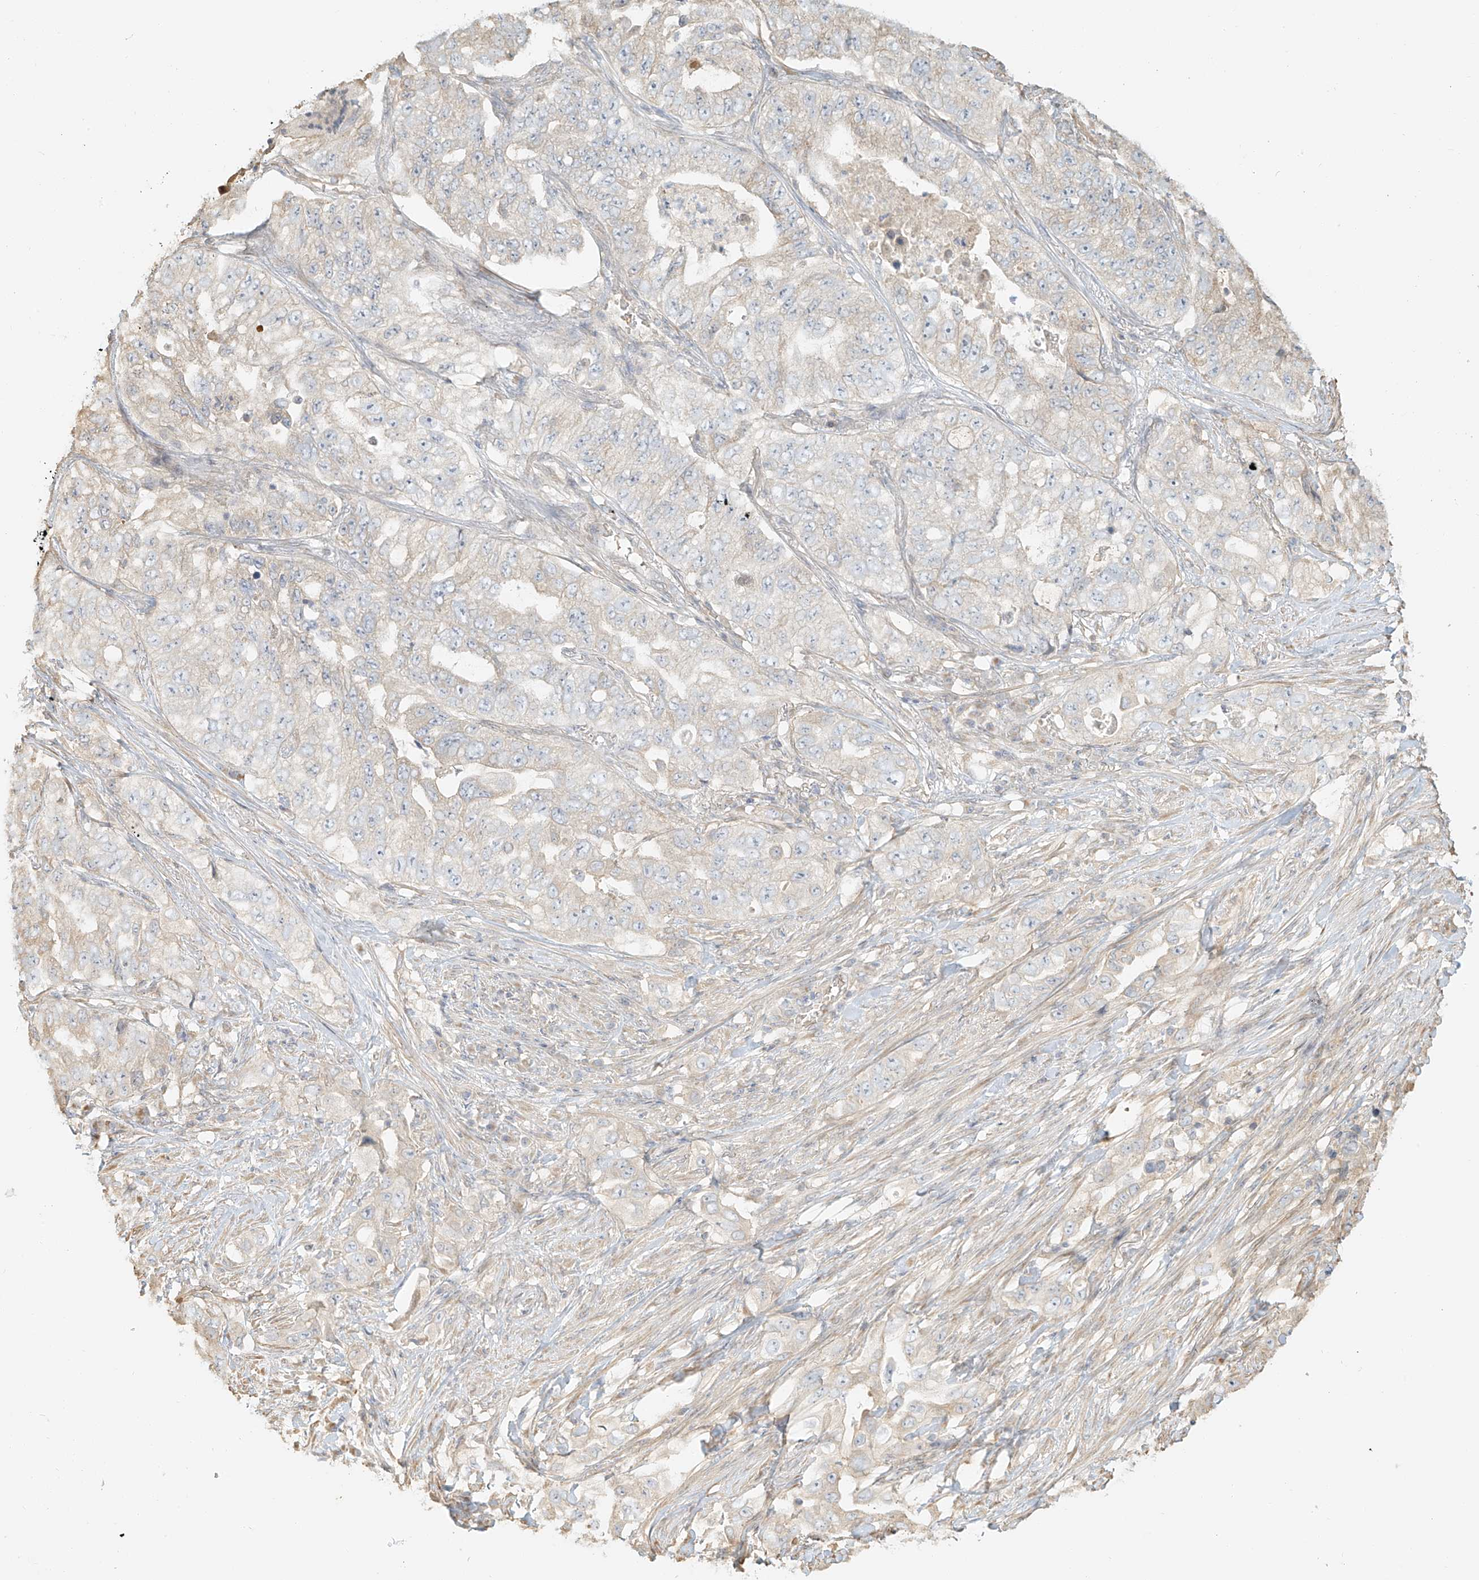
{"staining": {"intensity": "negative", "quantity": "none", "location": "none"}, "tissue": "lung cancer", "cell_type": "Tumor cells", "image_type": "cancer", "snomed": [{"axis": "morphology", "description": "Adenocarcinoma, NOS"}, {"axis": "topography", "description": "Lung"}], "caption": "A histopathology image of human lung cancer is negative for staining in tumor cells. The staining was performed using DAB (3,3'-diaminobenzidine) to visualize the protein expression in brown, while the nuclei were stained in blue with hematoxylin (Magnification: 20x).", "gene": "UPK1B", "patient": {"sex": "female", "age": 51}}